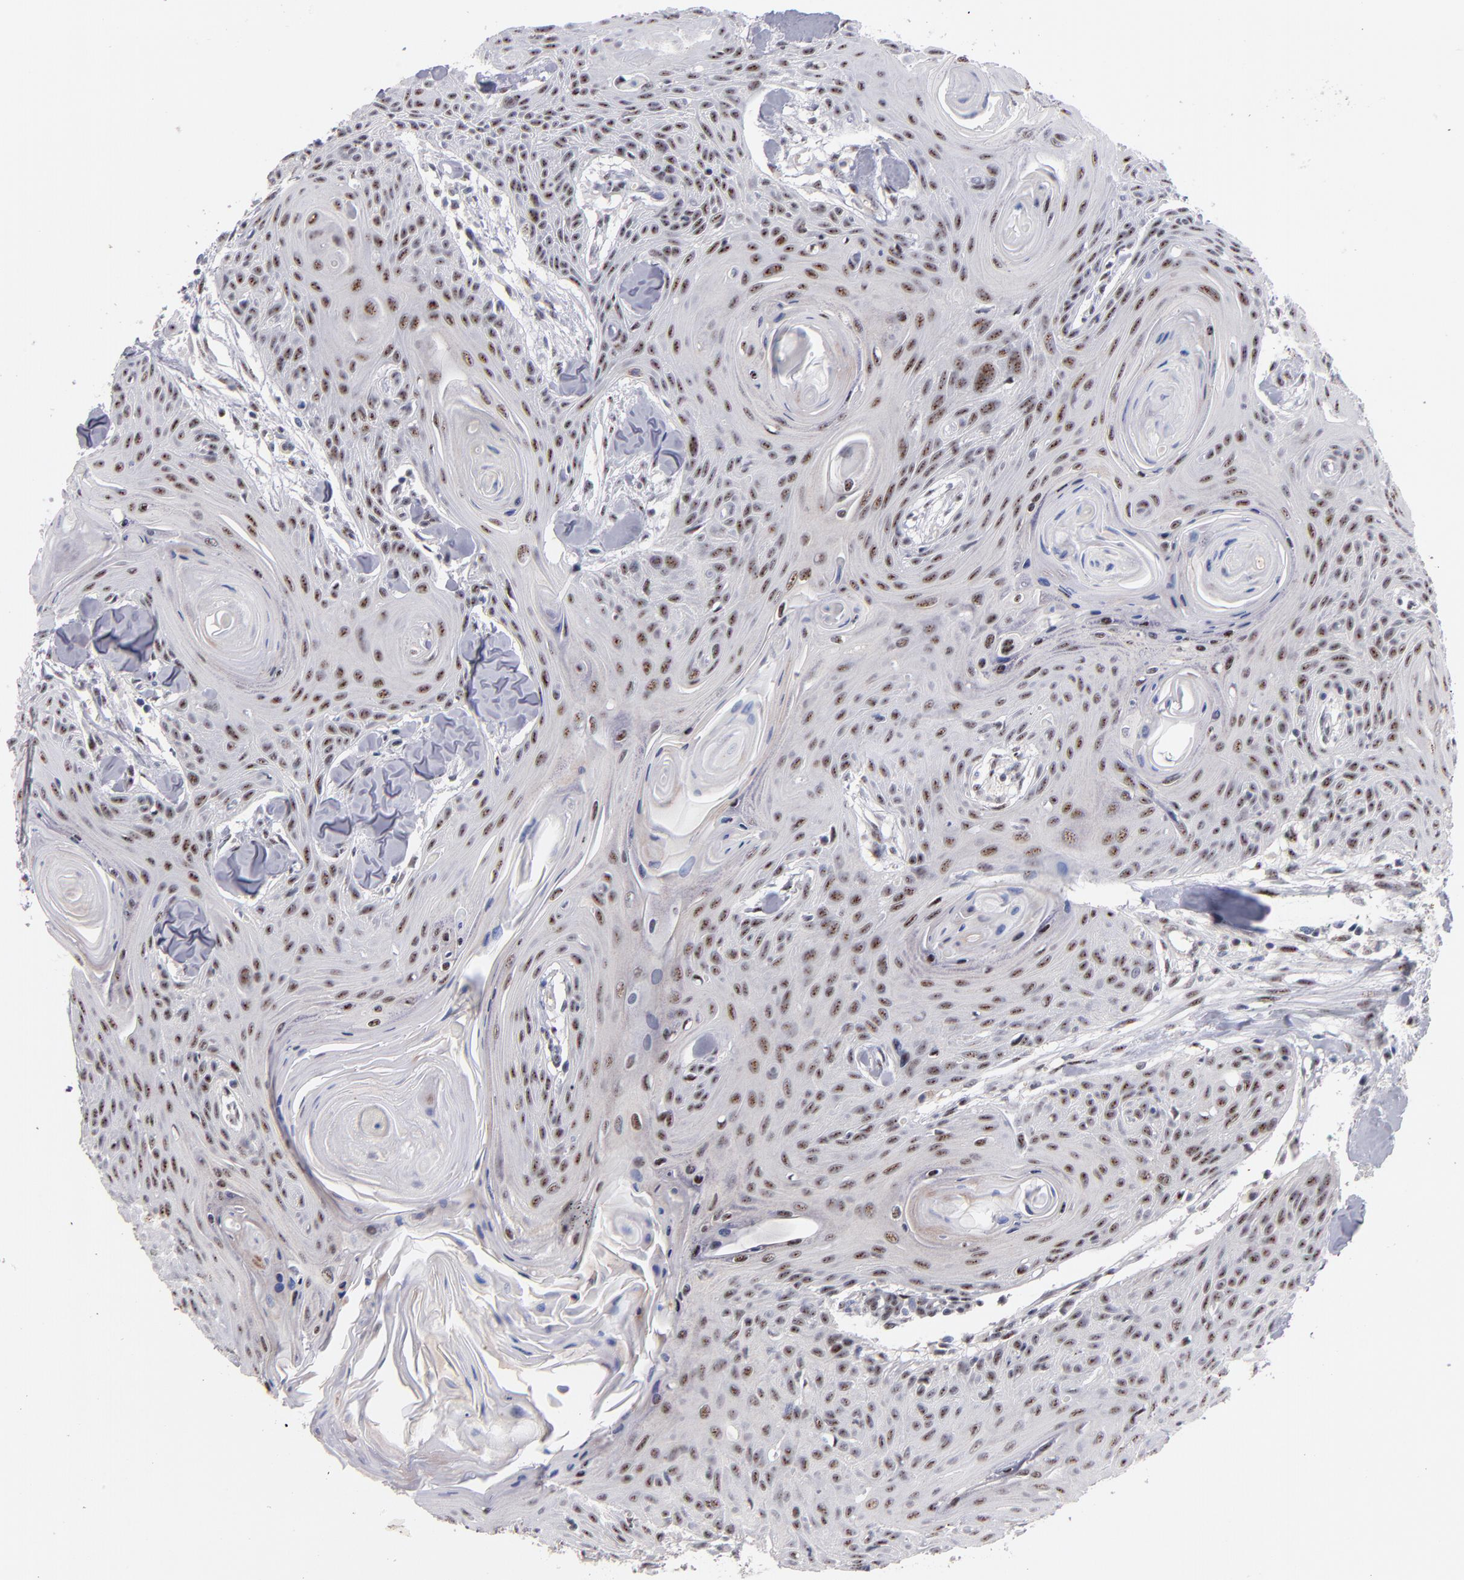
{"staining": {"intensity": "moderate", "quantity": "25%-75%", "location": "nuclear"}, "tissue": "head and neck cancer", "cell_type": "Tumor cells", "image_type": "cancer", "snomed": [{"axis": "morphology", "description": "Squamous cell carcinoma, NOS"}, {"axis": "morphology", "description": "Squamous cell carcinoma, metastatic, NOS"}, {"axis": "topography", "description": "Lymph node"}, {"axis": "topography", "description": "Salivary gland"}, {"axis": "topography", "description": "Head-Neck"}], "caption": "This photomicrograph reveals IHC staining of human head and neck cancer, with medium moderate nuclear positivity in approximately 25%-75% of tumor cells.", "gene": "RAF1", "patient": {"sex": "female", "age": 74}}